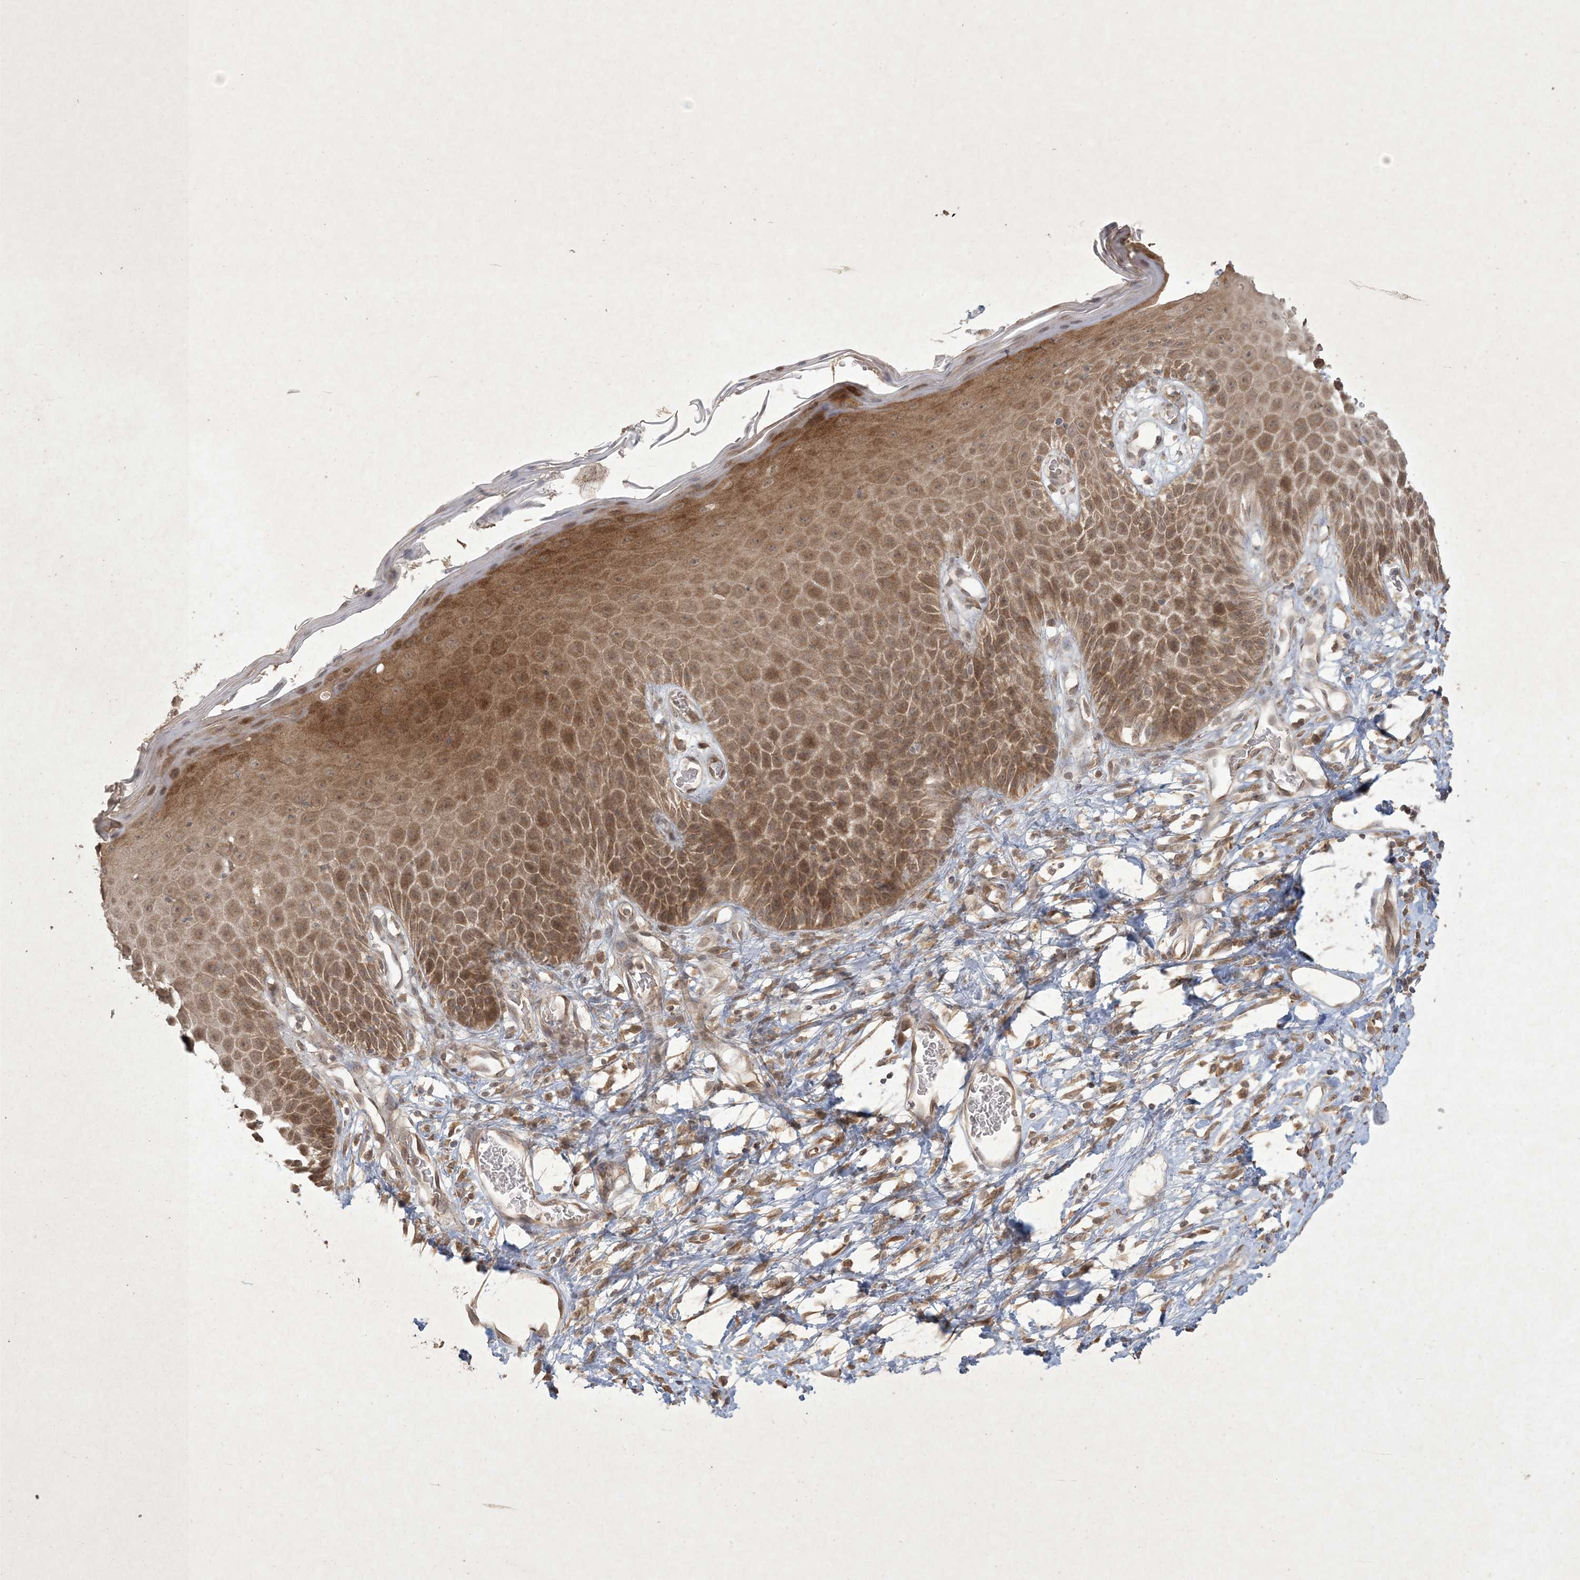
{"staining": {"intensity": "strong", "quantity": "25%-75%", "location": "cytoplasmic/membranous,nuclear"}, "tissue": "skin", "cell_type": "Epidermal cells", "image_type": "normal", "snomed": [{"axis": "morphology", "description": "Normal tissue, NOS"}, {"axis": "topography", "description": "Vulva"}], "caption": "IHC photomicrograph of benign skin stained for a protein (brown), which reveals high levels of strong cytoplasmic/membranous,nuclear staining in about 25%-75% of epidermal cells.", "gene": "NRBP2", "patient": {"sex": "female", "age": 68}}